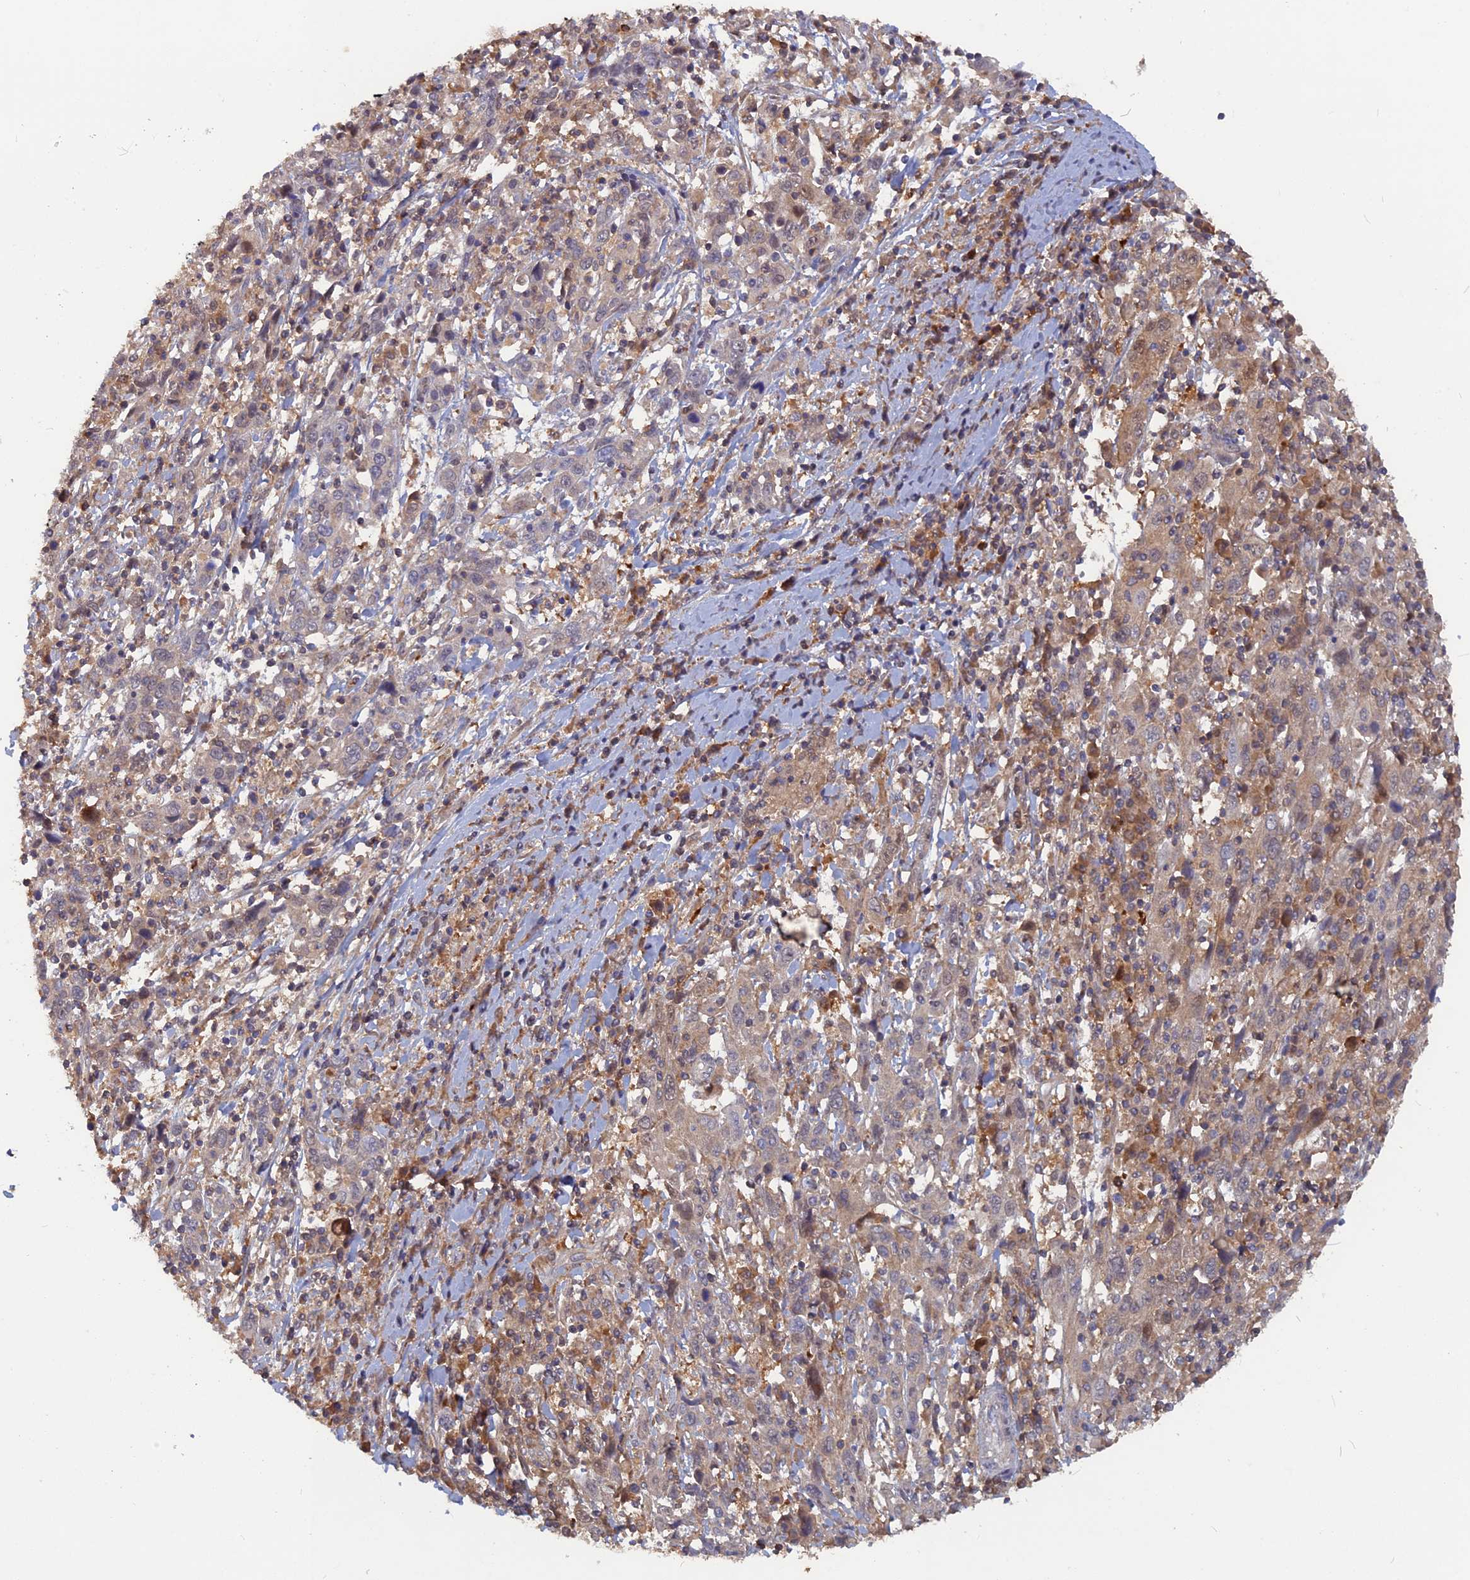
{"staining": {"intensity": "weak", "quantity": "<25%", "location": "cytoplasmic/membranous"}, "tissue": "cervical cancer", "cell_type": "Tumor cells", "image_type": "cancer", "snomed": [{"axis": "morphology", "description": "Squamous cell carcinoma, NOS"}, {"axis": "topography", "description": "Cervix"}], "caption": "The photomicrograph shows no significant staining in tumor cells of cervical cancer (squamous cell carcinoma). The staining was performed using DAB (3,3'-diaminobenzidine) to visualize the protein expression in brown, while the nuclei were stained in blue with hematoxylin (Magnification: 20x).", "gene": "BLVRA", "patient": {"sex": "female", "age": 46}}